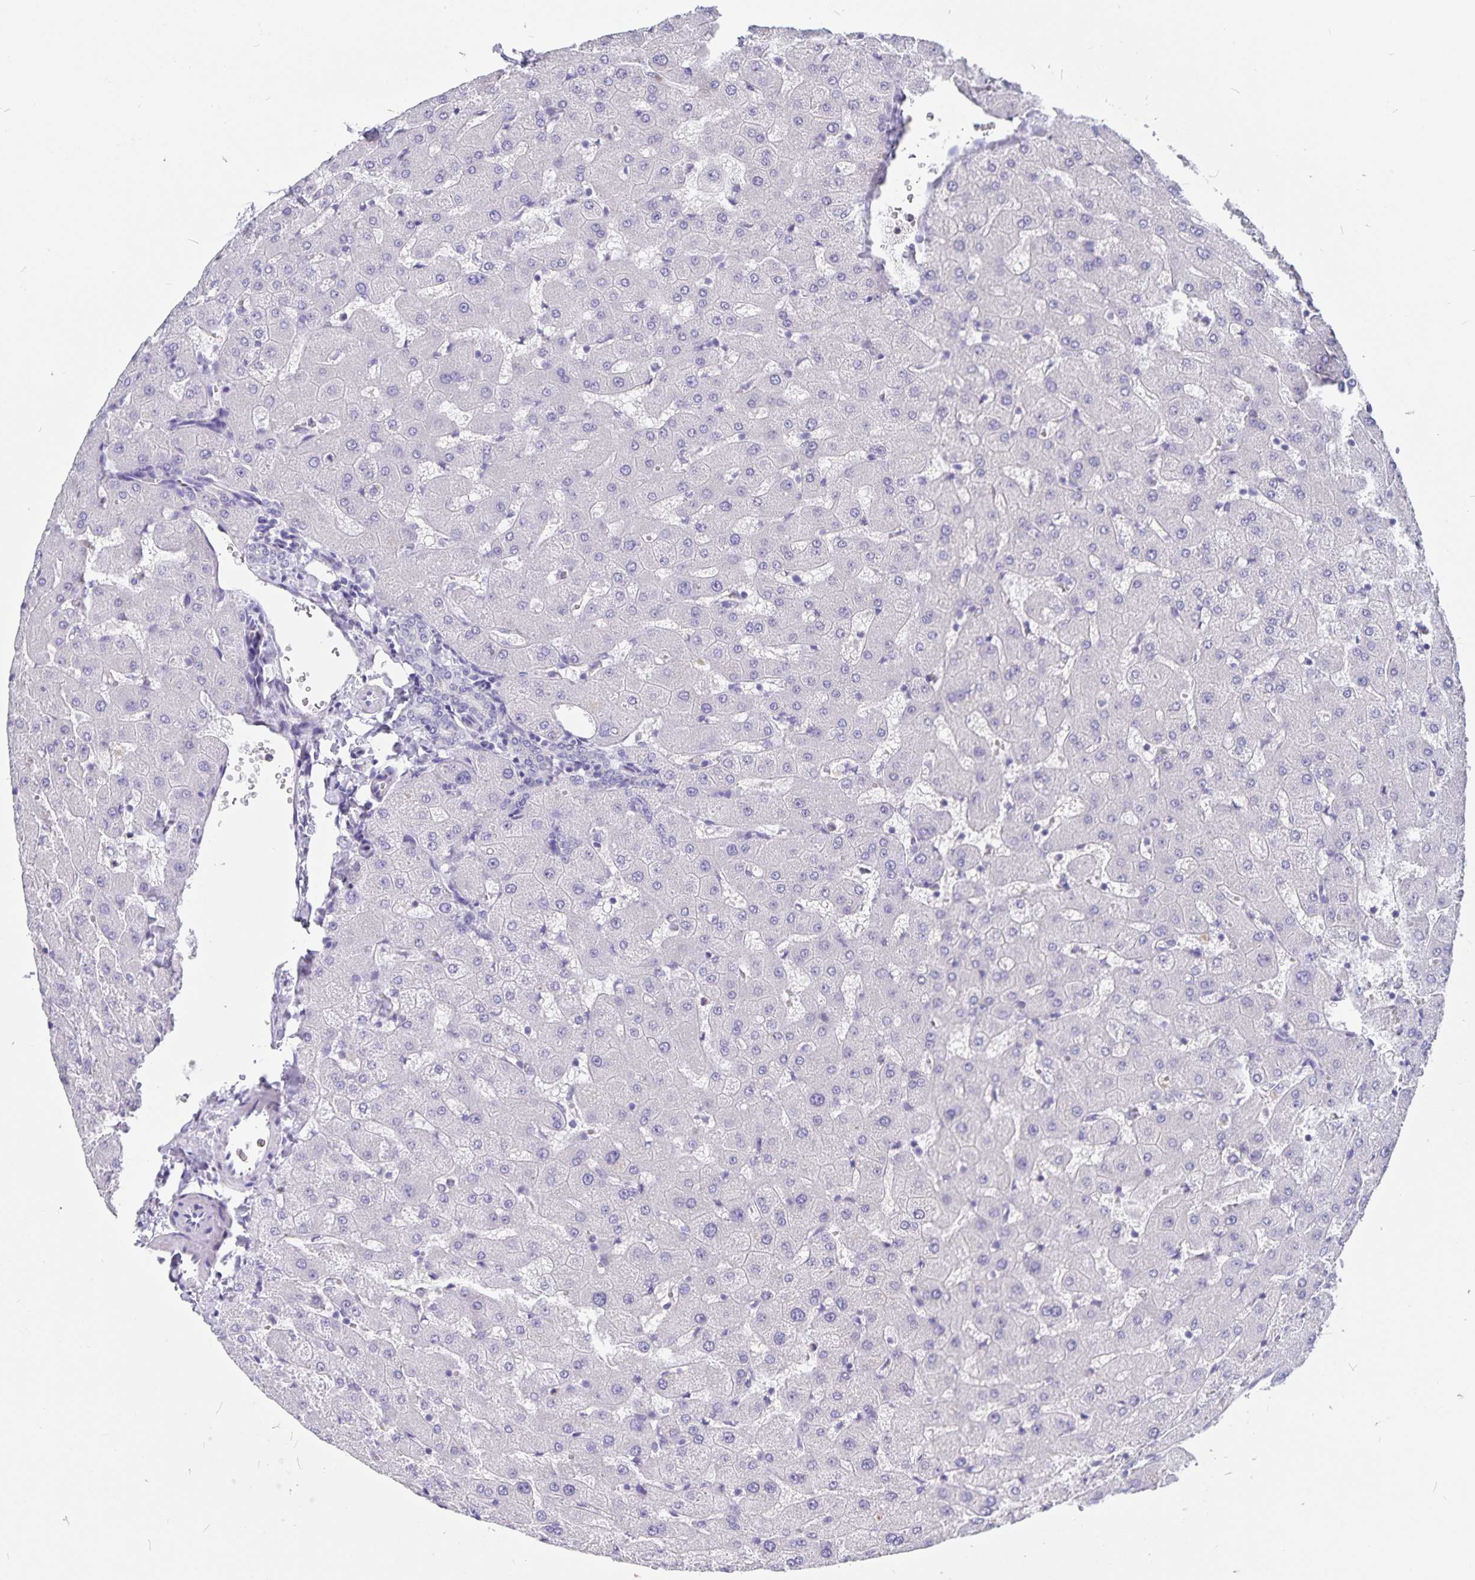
{"staining": {"intensity": "negative", "quantity": "none", "location": "none"}, "tissue": "liver", "cell_type": "Cholangiocytes", "image_type": "normal", "snomed": [{"axis": "morphology", "description": "Normal tissue, NOS"}, {"axis": "topography", "description": "Liver"}], "caption": "Immunohistochemistry image of normal liver stained for a protein (brown), which demonstrates no staining in cholangiocytes.", "gene": "SNTN", "patient": {"sex": "female", "age": 63}}